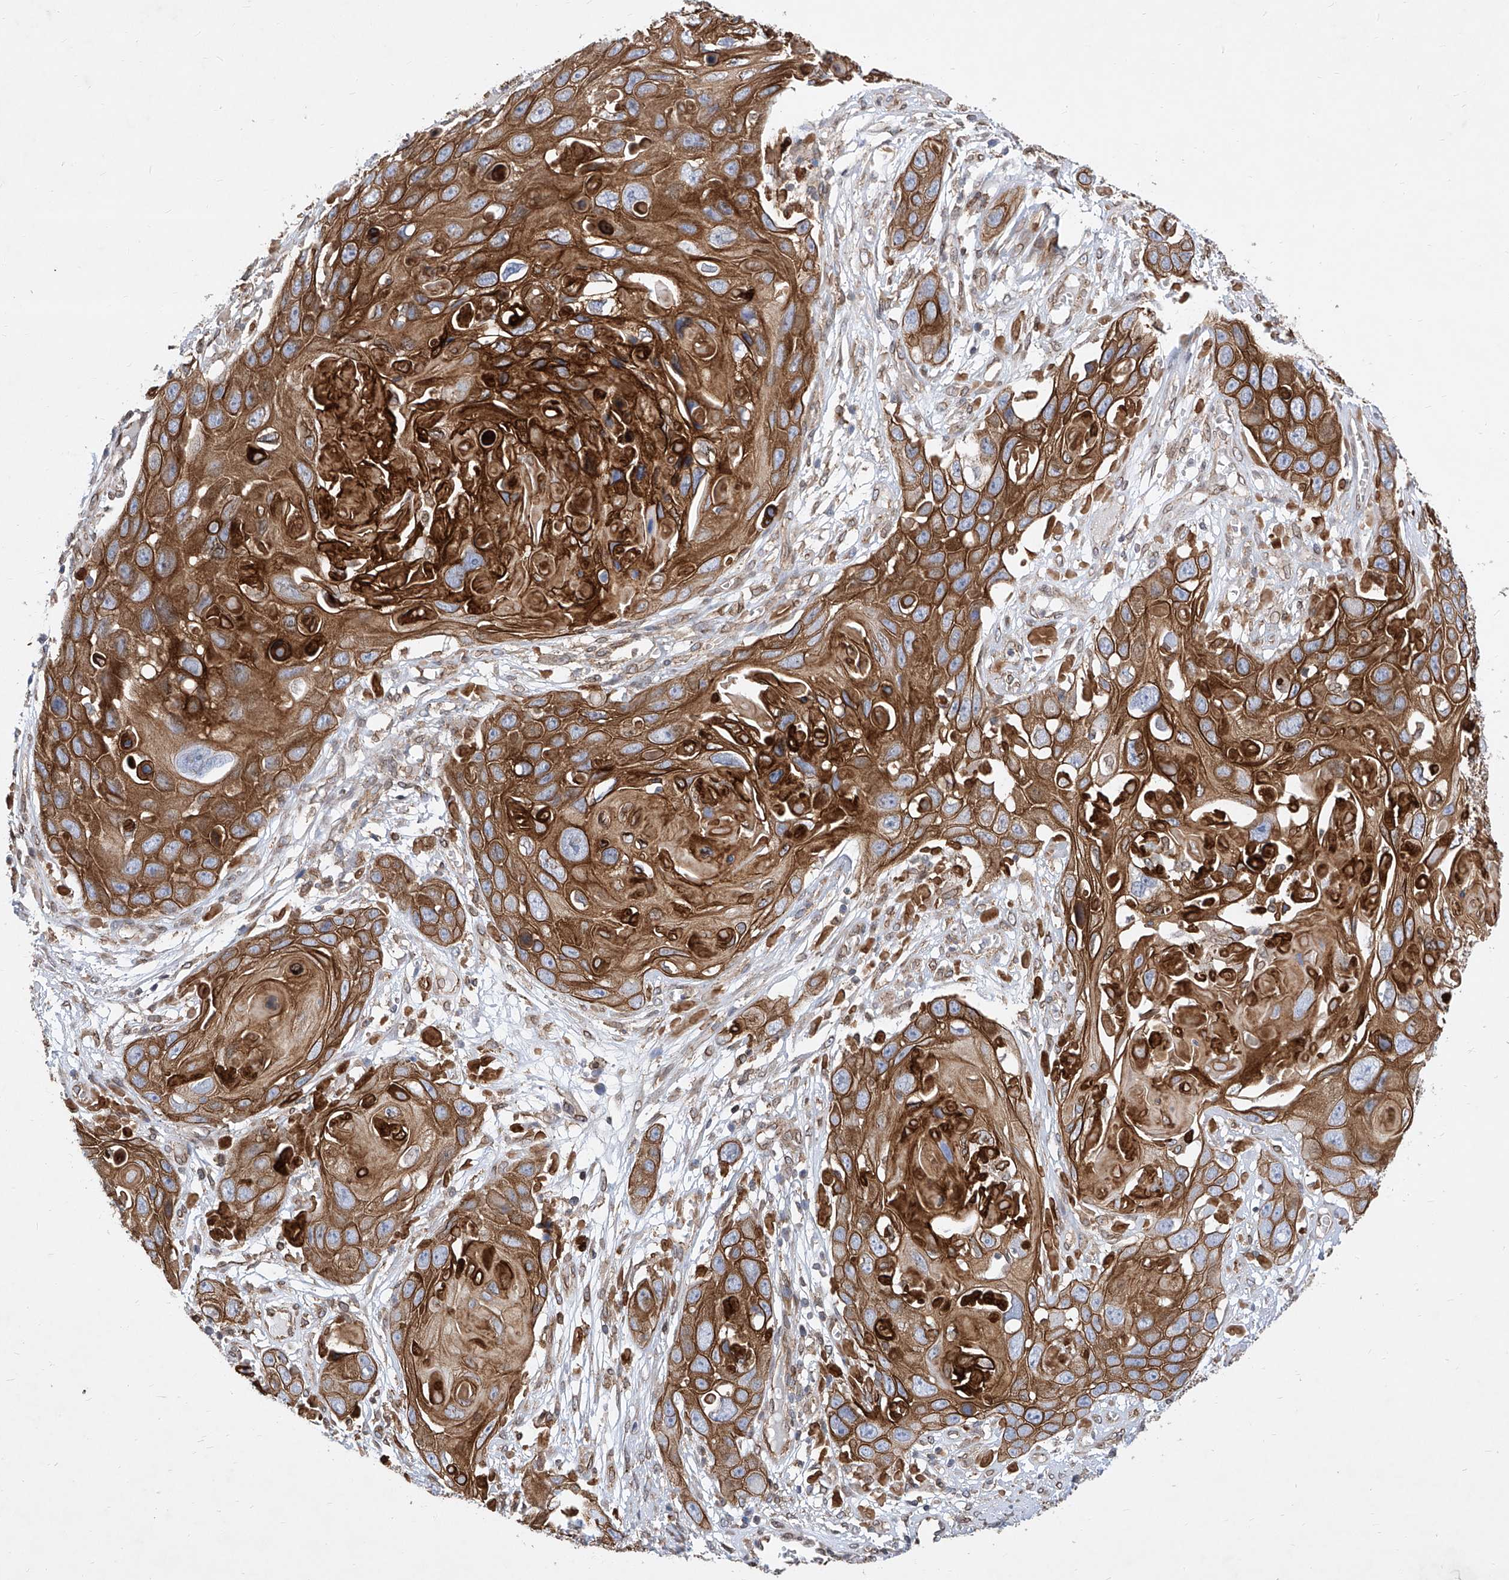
{"staining": {"intensity": "strong", "quantity": ">75%", "location": "cytoplasmic/membranous"}, "tissue": "skin cancer", "cell_type": "Tumor cells", "image_type": "cancer", "snomed": [{"axis": "morphology", "description": "Squamous cell carcinoma, NOS"}, {"axis": "topography", "description": "Skin"}], "caption": "A brown stain highlights strong cytoplasmic/membranous expression of a protein in skin cancer tumor cells. The protein is stained brown, and the nuclei are stained in blue (DAB IHC with brightfield microscopy, high magnification).", "gene": "MX2", "patient": {"sex": "male", "age": 55}}